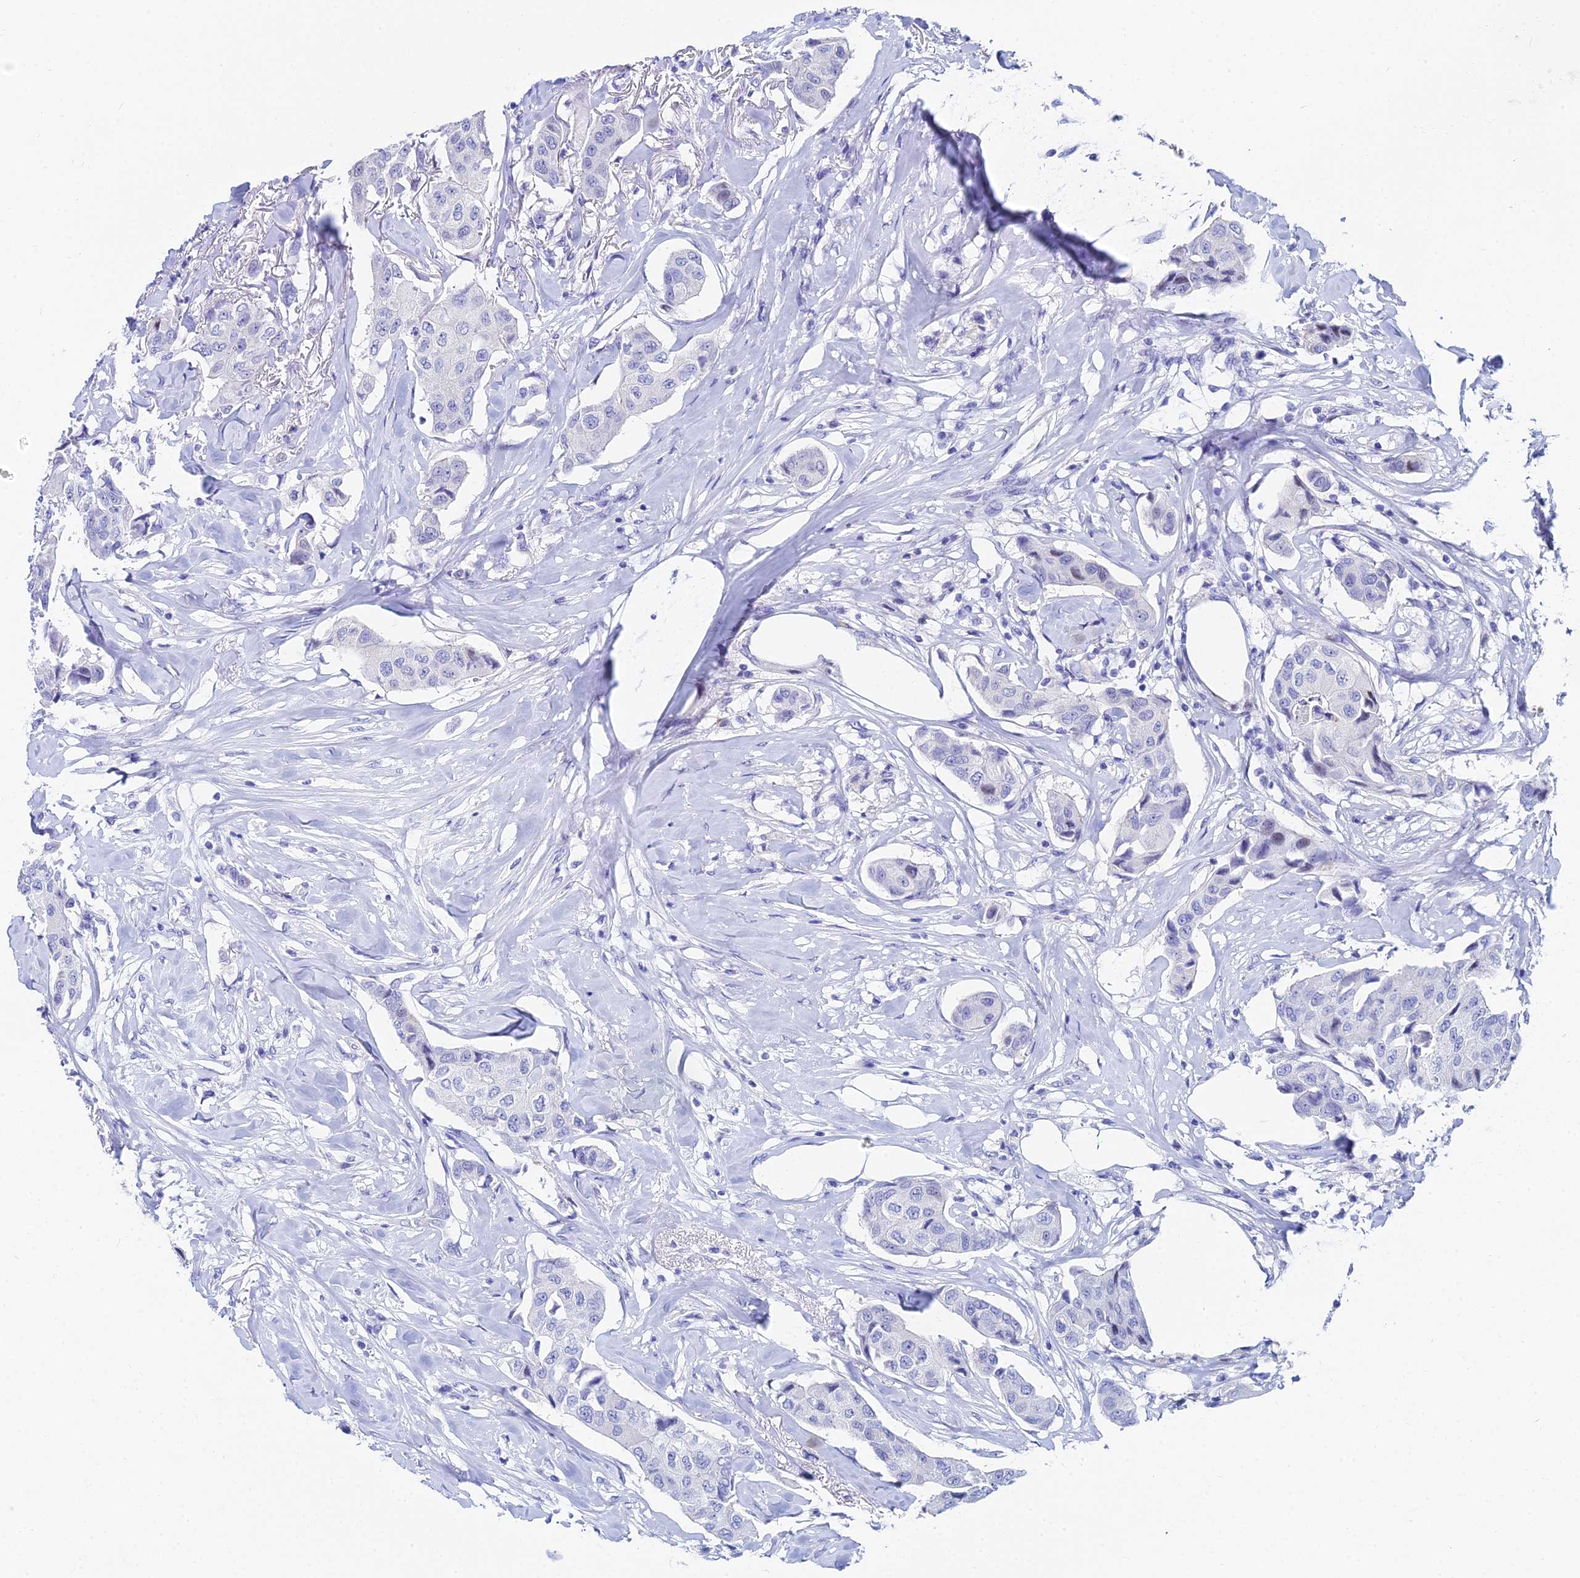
{"staining": {"intensity": "negative", "quantity": "none", "location": "none"}, "tissue": "breast cancer", "cell_type": "Tumor cells", "image_type": "cancer", "snomed": [{"axis": "morphology", "description": "Duct carcinoma"}, {"axis": "topography", "description": "Breast"}], "caption": "Photomicrograph shows no significant protein expression in tumor cells of breast infiltrating ductal carcinoma.", "gene": "HSPA1L", "patient": {"sex": "female", "age": 80}}